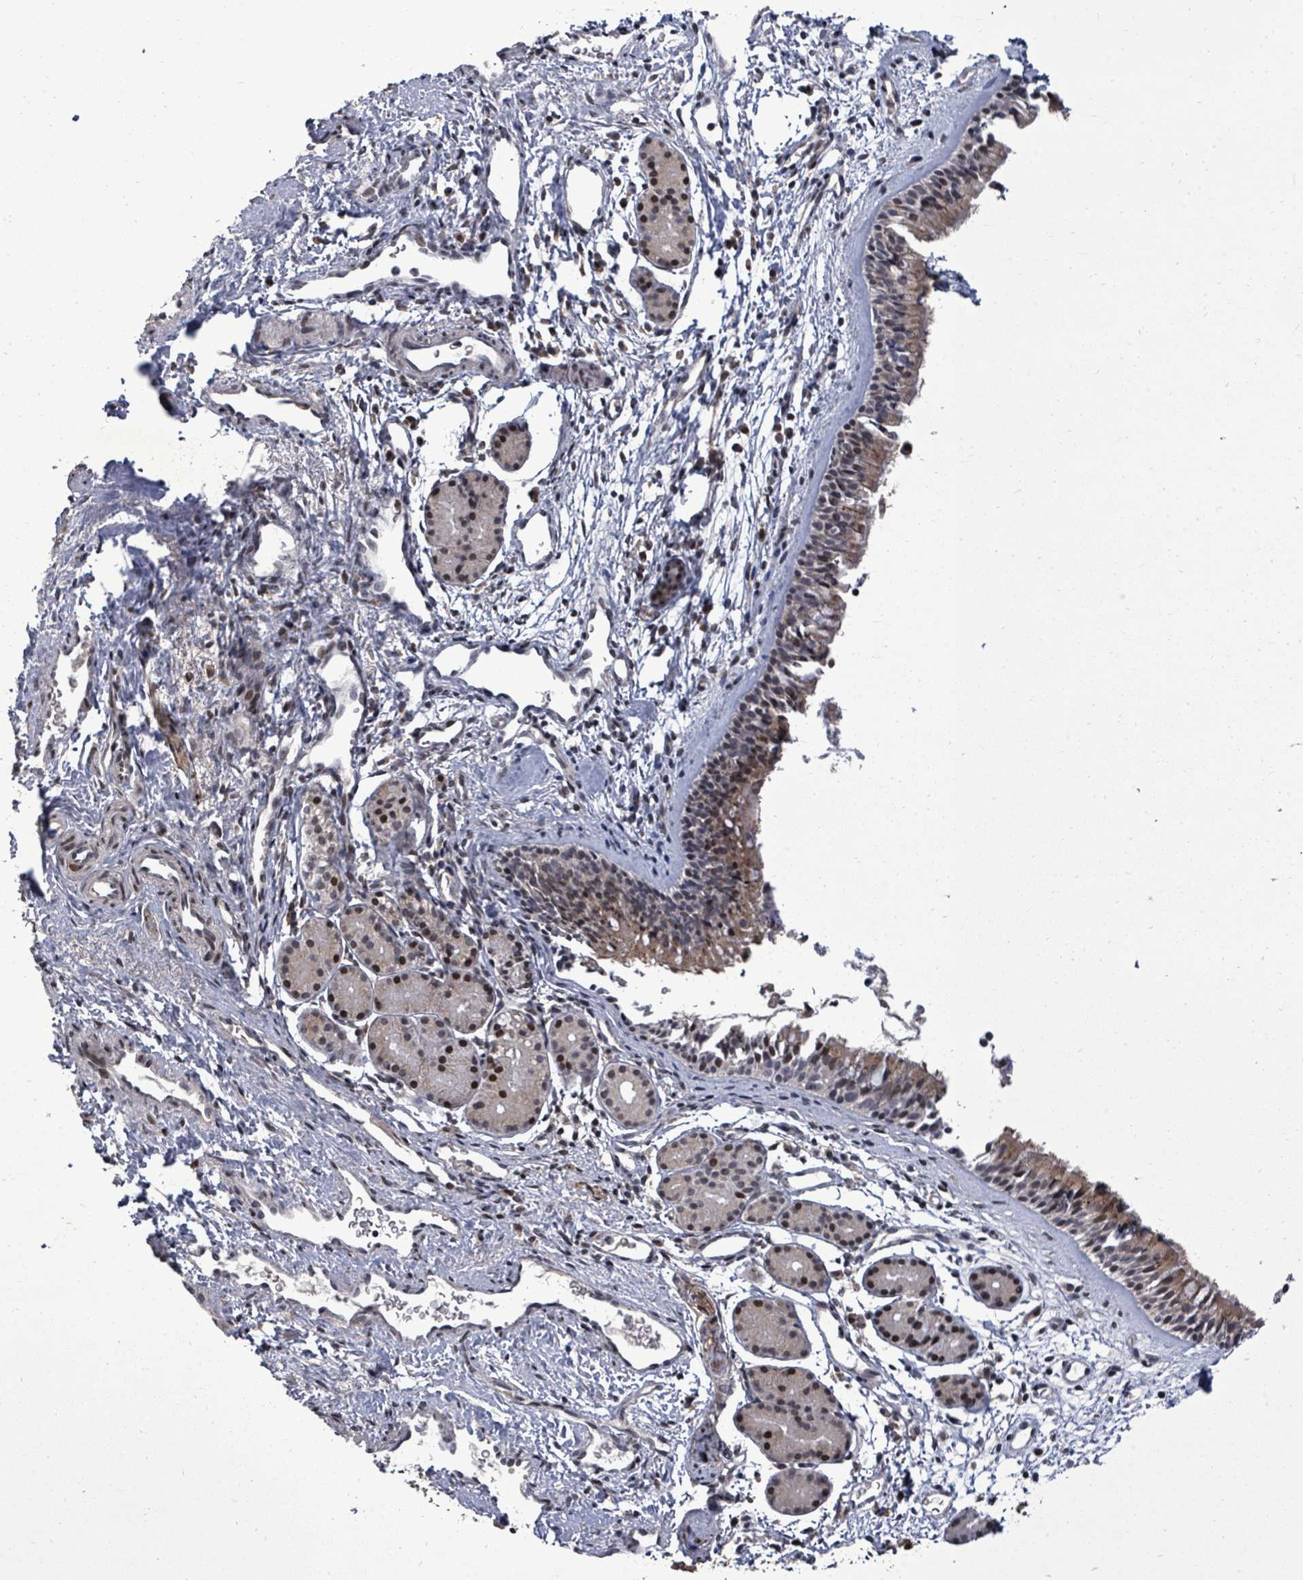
{"staining": {"intensity": "moderate", "quantity": "25%-75%", "location": "cytoplasmic/membranous,nuclear"}, "tissue": "nasopharynx", "cell_type": "Respiratory epithelial cells", "image_type": "normal", "snomed": [{"axis": "morphology", "description": "Normal tissue, NOS"}, {"axis": "topography", "description": "Nasopharynx"}], "caption": "Normal nasopharynx reveals moderate cytoplasmic/membranous,nuclear expression in approximately 25%-75% of respiratory epithelial cells, visualized by immunohistochemistry. (DAB IHC with brightfield microscopy, high magnification).", "gene": "KRTAP27", "patient": {"sex": "male", "age": 82}}